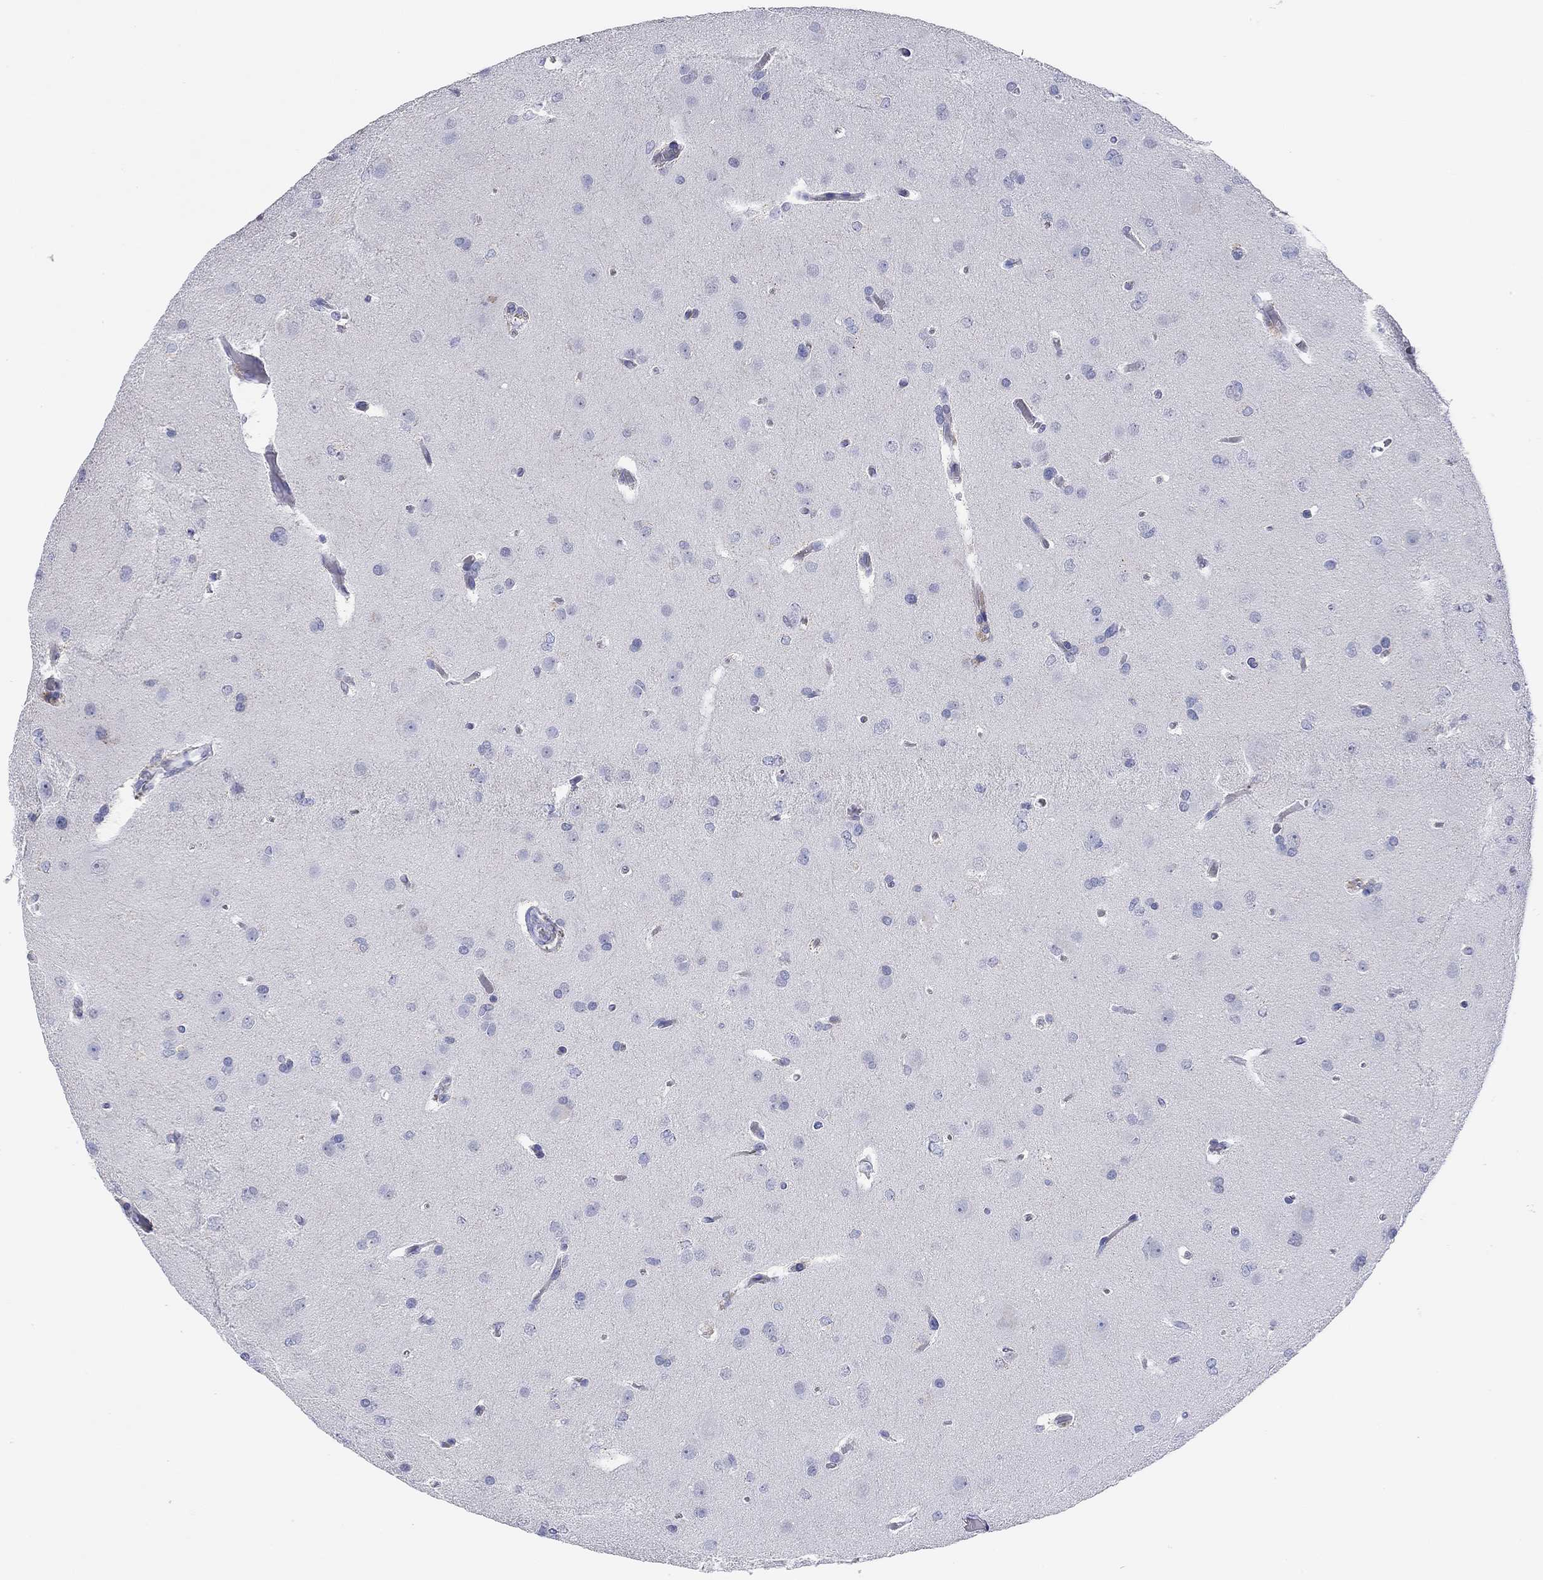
{"staining": {"intensity": "negative", "quantity": "none", "location": "none"}, "tissue": "glioma", "cell_type": "Tumor cells", "image_type": "cancer", "snomed": [{"axis": "morphology", "description": "Glioma, malignant, Low grade"}, {"axis": "topography", "description": "Brain"}], "caption": "Glioma was stained to show a protein in brown. There is no significant staining in tumor cells.", "gene": "TMEM221", "patient": {"sex": "female", "age": 32}}